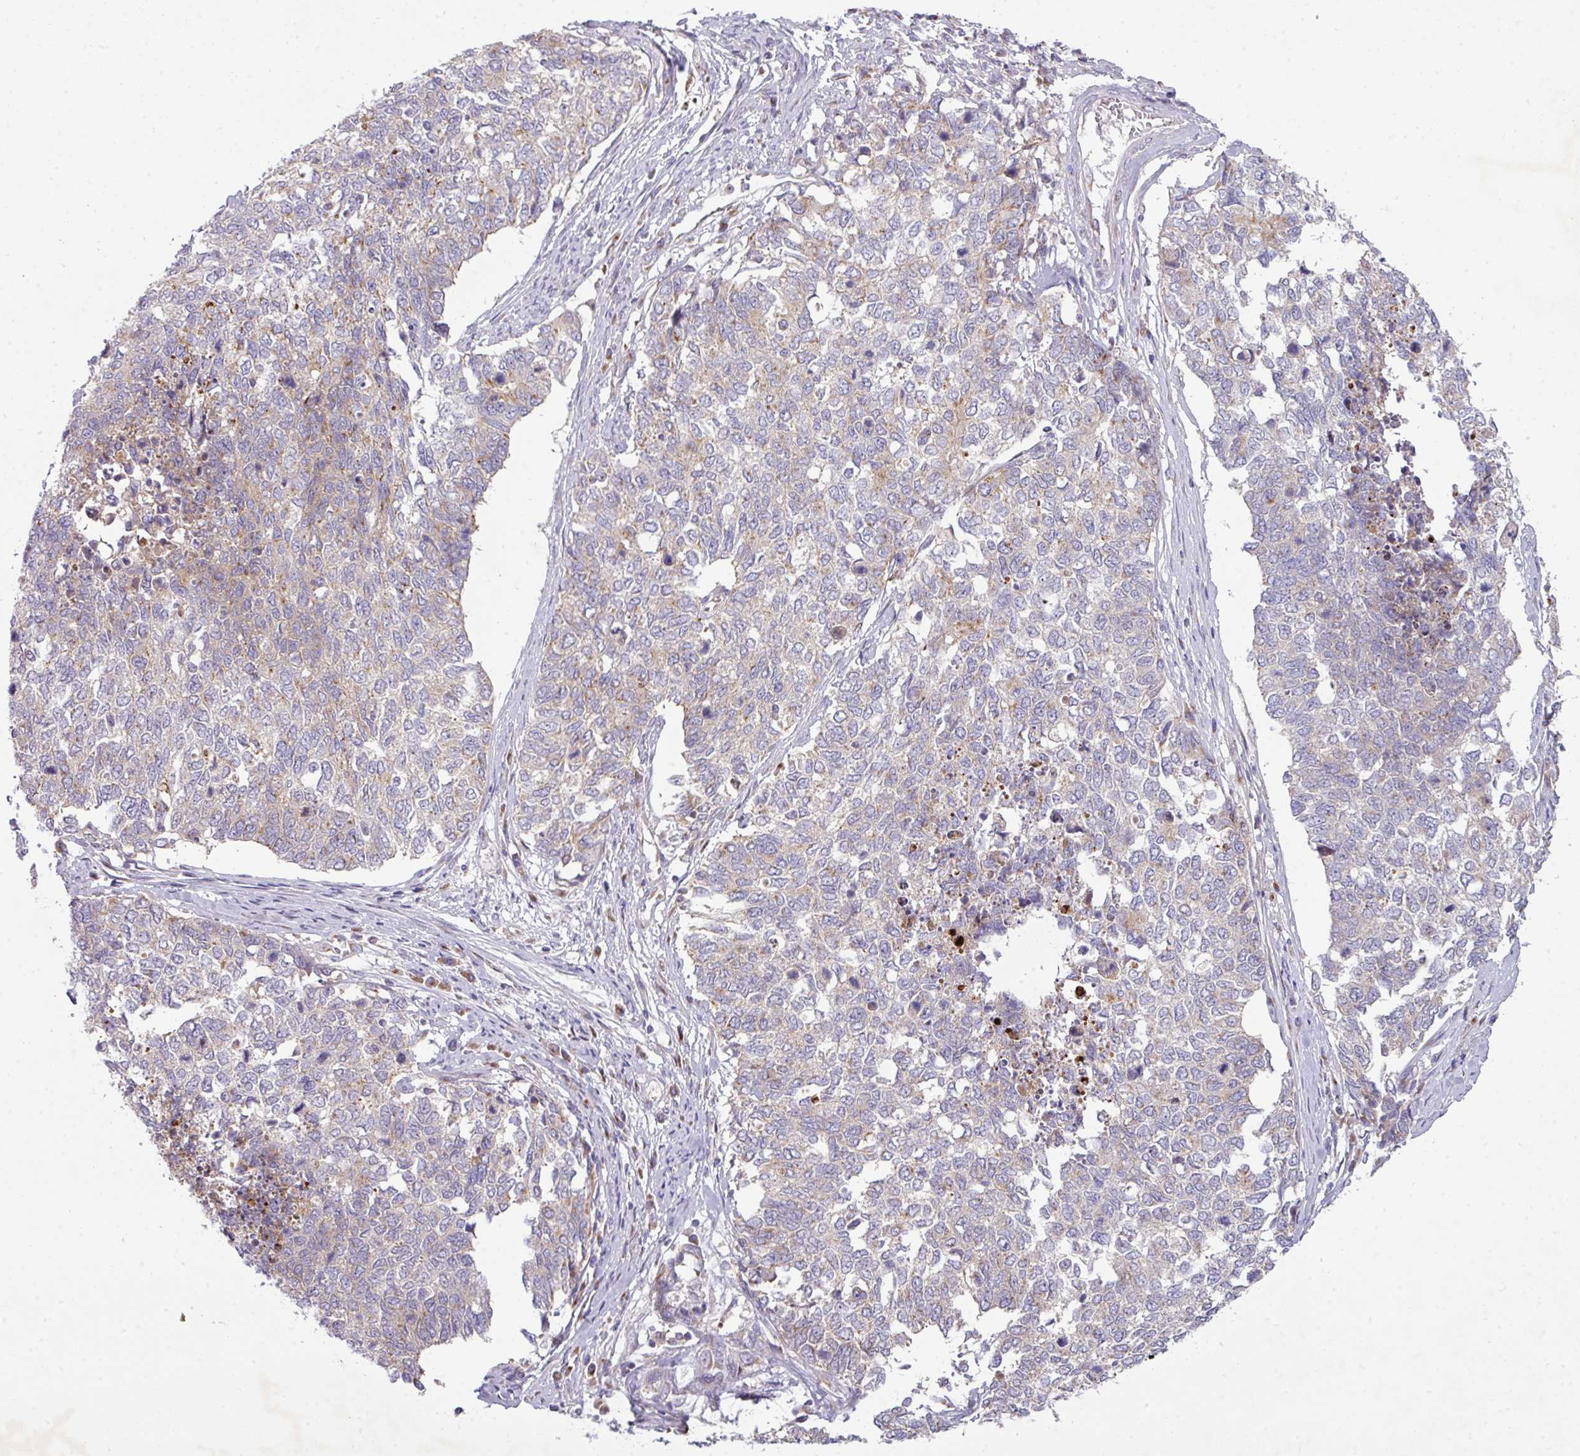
{"staining": {"intensity": "weak", "quantity": "<25%", "location": "cytoplasmic/membranous"}, "tissue": "cervical cancer", "cell_type": "Tumor cells", "image_type": "cancer", "snomed": [{"axis": "morphology", "description": "Squamous cell carcinoma, NOS"}, {"axis": "topography", "description": "Cervix"}], "caption": "Immunohistochemistry (IHC) photomicrograph of neoplastic tissue: squamous cell carcinoma (cervical) stained with DAB exhibits no significant protein staining in tumor cells.", "gene": "VTI1A", "patient": {"sex": "female", "age": 63}}